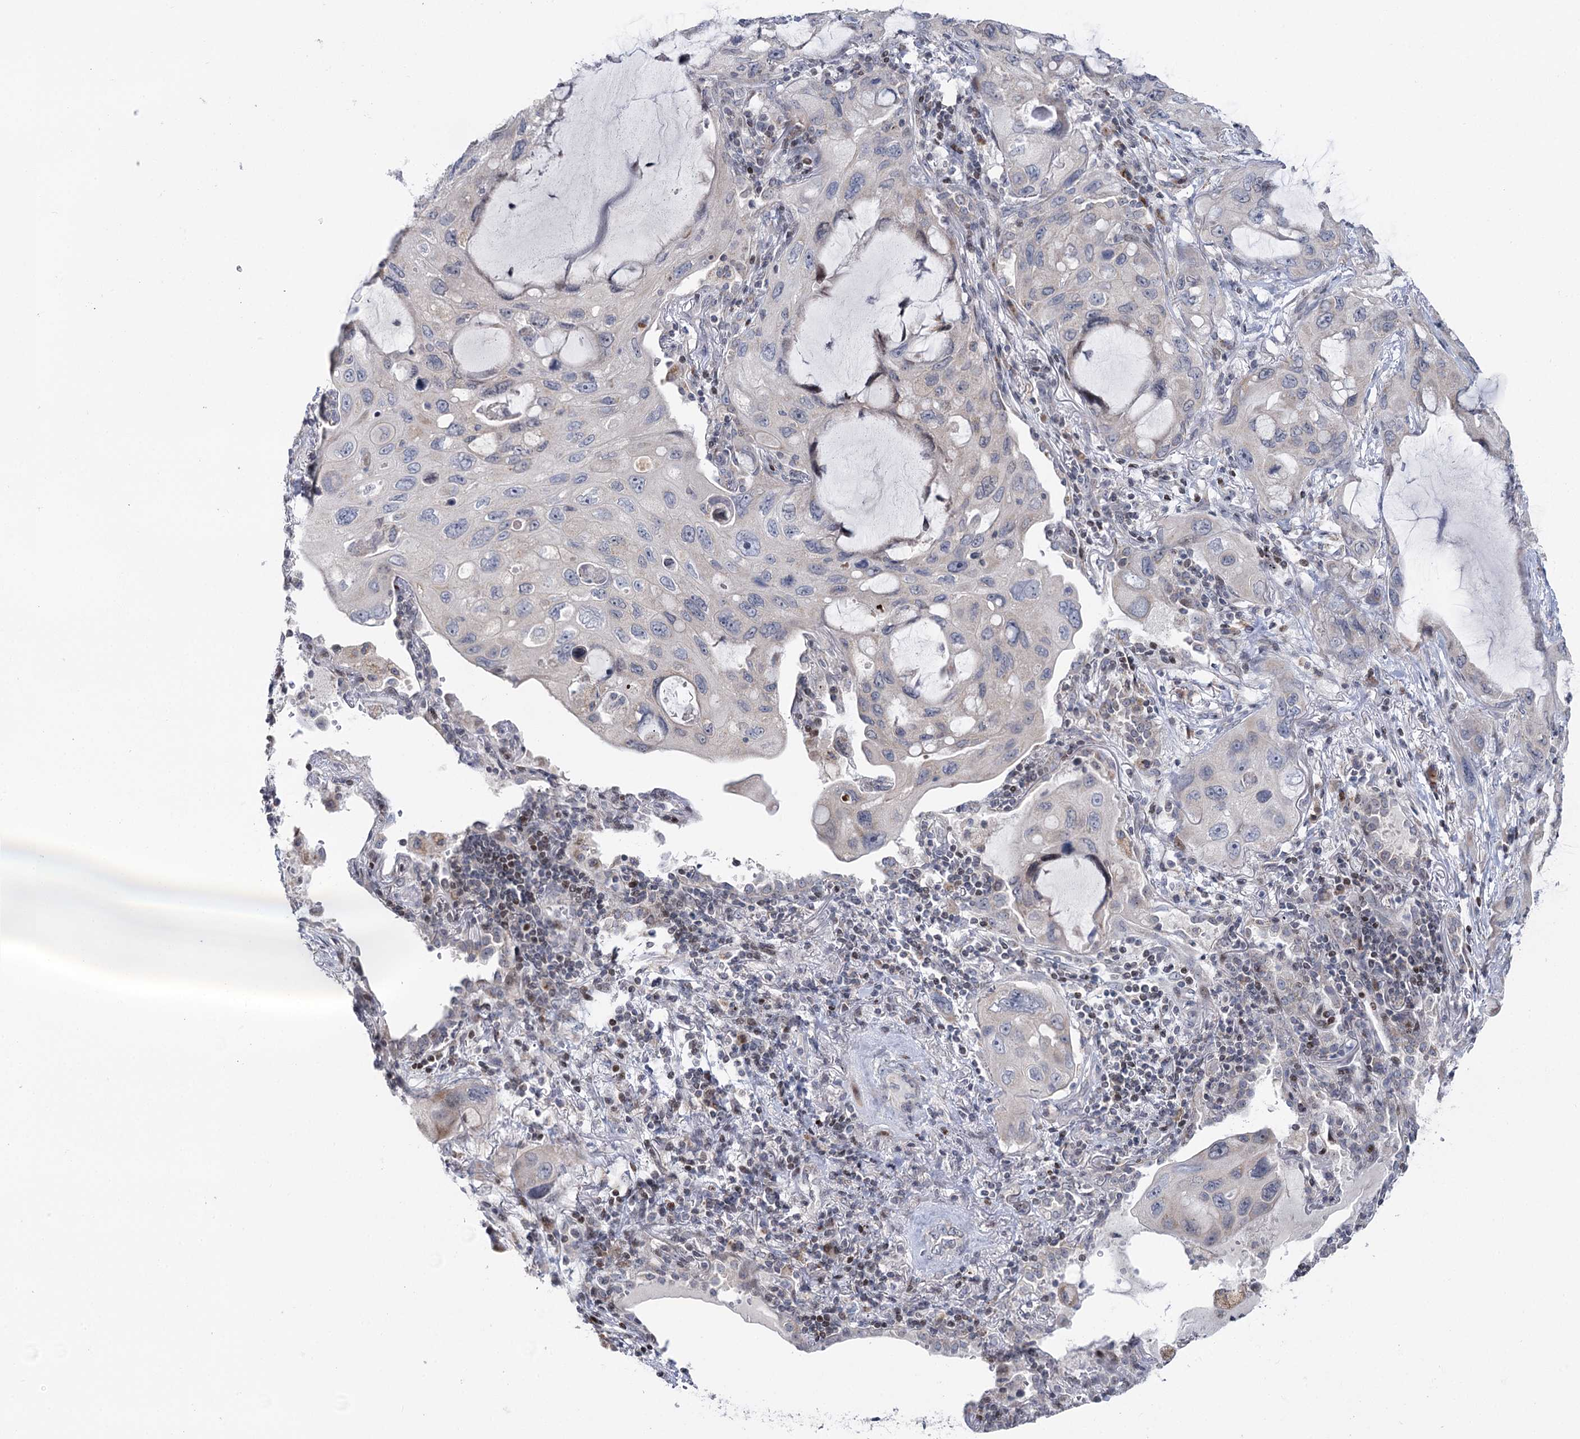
{"staining": {"intensity": "negative", "quantity": "none", "location": "none"}, "tissue": "lung cancer", "cell_type": "Tumor cells", "image_type": "cancer", "snomed": [{"axis": "morphology", "description": "Squamous cell carcinoma, NOS"}, {"axis": "topography", "description": "Lung"}], "caption": "DAB (3,3'-diaminobenzidine) immunohistochemical staining of human lung cancer (squamous cell carcinoma) exhibits no significant positivity in tumor cells.", "gene": "PTGR1", "patient": {"sex": "female", "age": 73}}